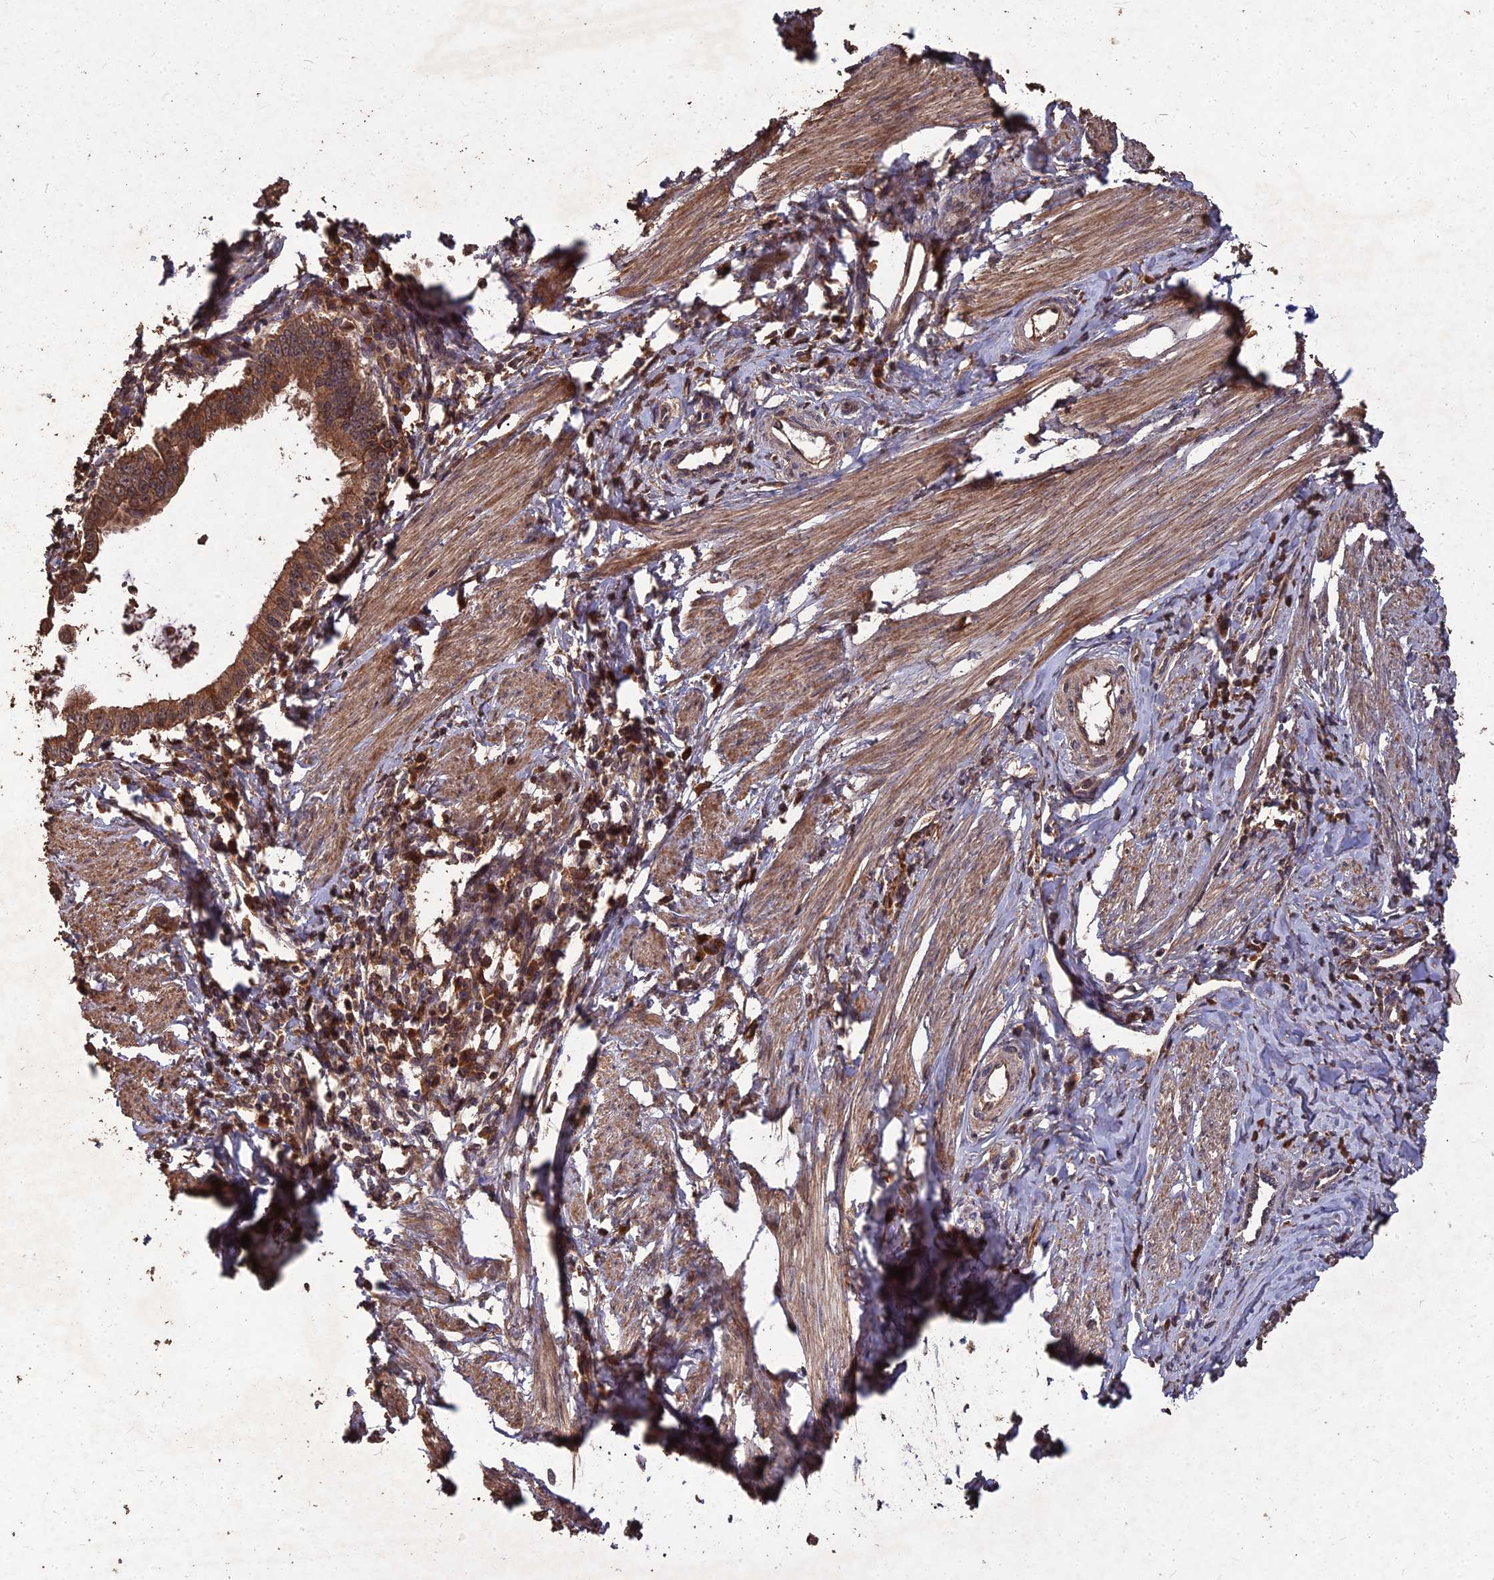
{"staining": {"intensity": "moderate", "quantity": ">75%", "location": "cytoplasmic/membranous"}, "tissue": "cervical cancer", "cell_type": "Tumor cells", "image_type": "cancer", "snomed": [{"axis": "morphology", "description": "Adenocarcinoma, NOS"}, {"axis": "topography", "description": "Cervix"}], "caption": "Brown immunohistochemical staining in human cervical cancer (adenocarcinoma) shows moderate cytoplasmic/membranous positivity in approximately >75% of tumor cells.", "gene": "SYMPK", "patient": {"sex": "female", "age": 36}}